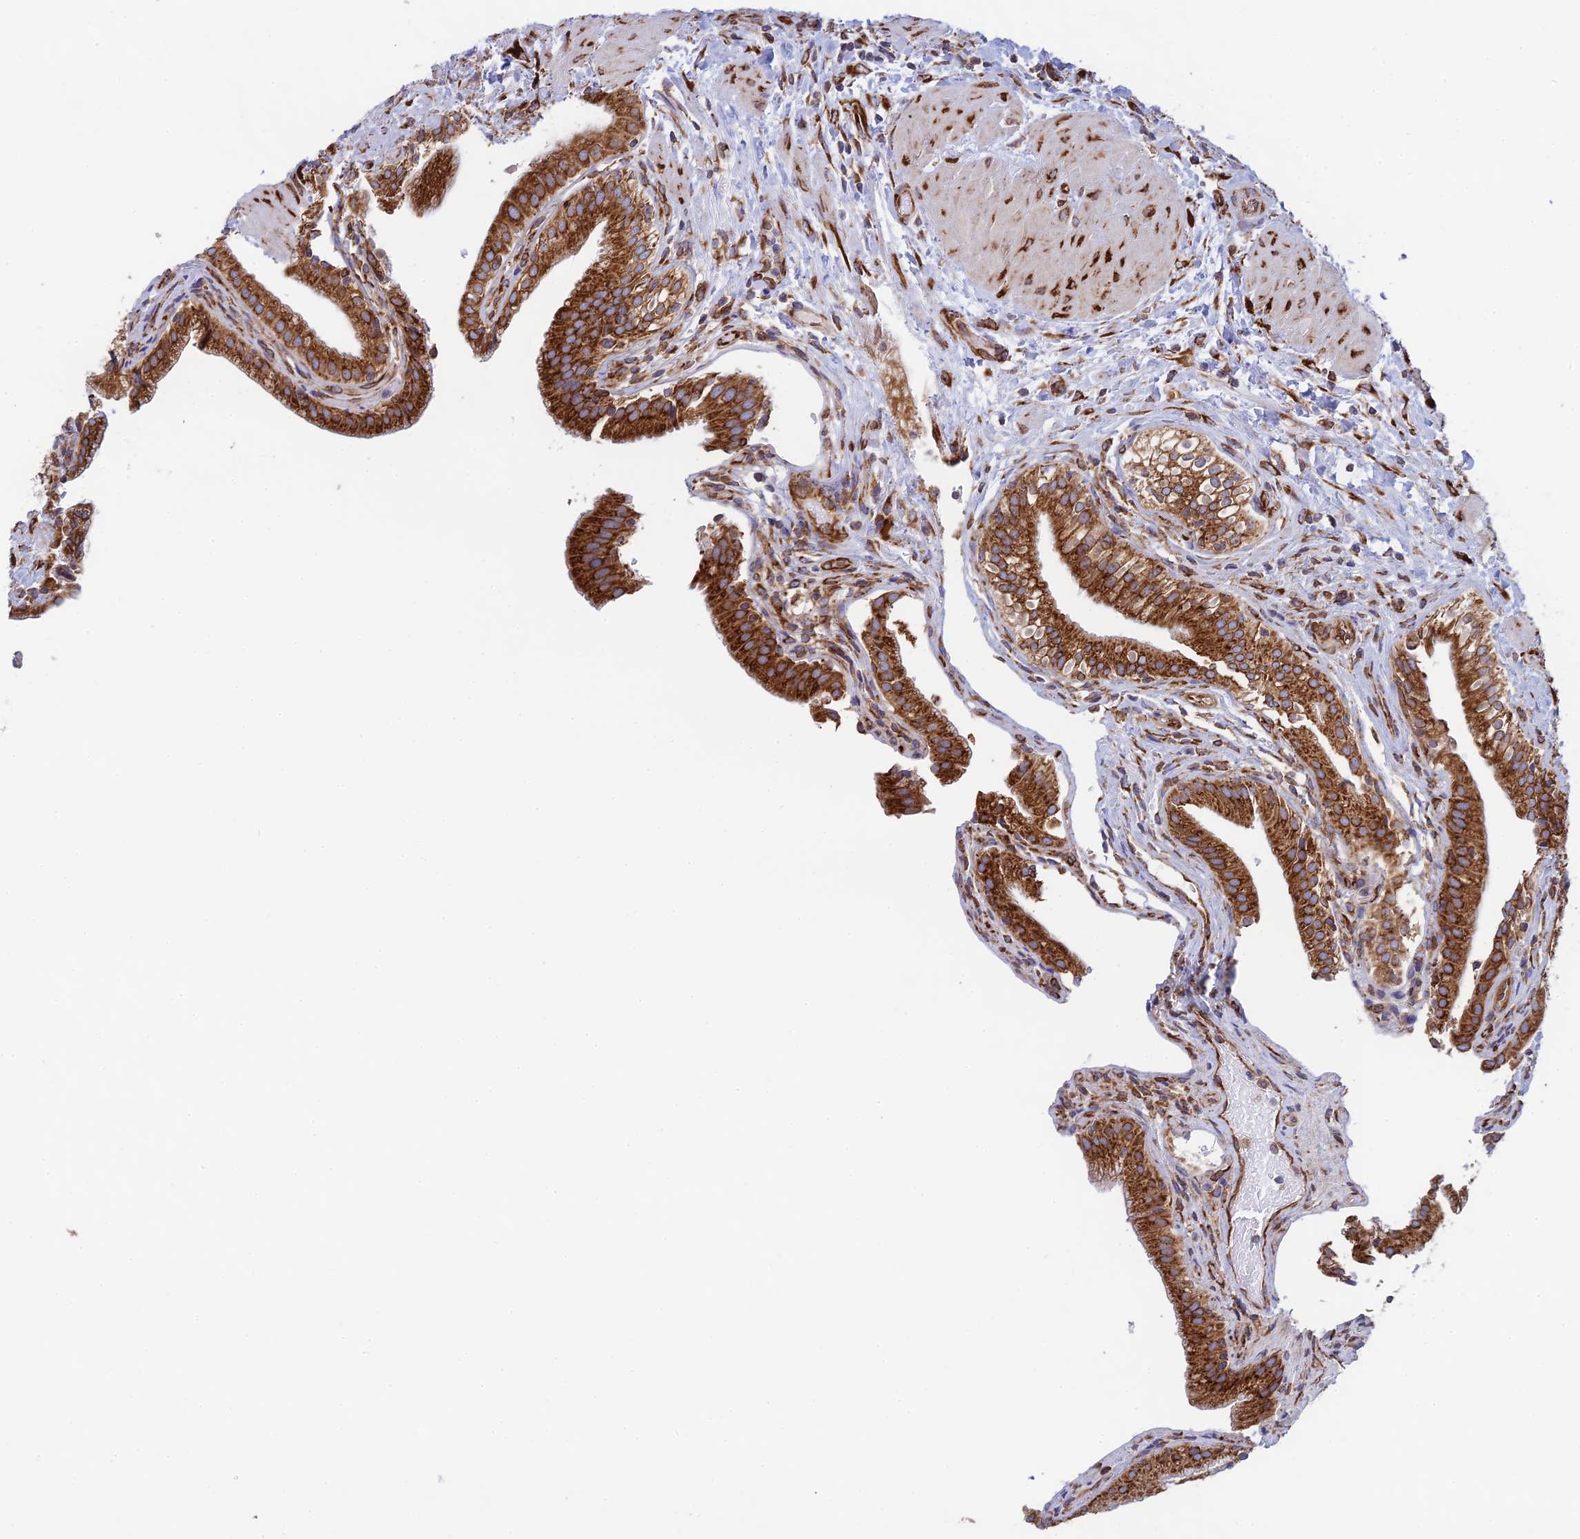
{"staining": {"intensity": "strong", "quantity": ">75%", "location": "cytoplasmic/membranous"}, "tissue": "gallbladder", "cell_type": "Glandular cells", "image_type": "normal", "snomed": [{"axis": "morphology", "description": "Normal tissue, NOS"}, {"axis": "topography", "description": "Gallbladder"}], "caption": "Protein staining reveals strong cytoplasmic/membranous expression in approximately >75% of glandular cells in unremarkable gallbladder.", "gene": "CCDC69", "patient": {"sex": "male", "age": 24}}